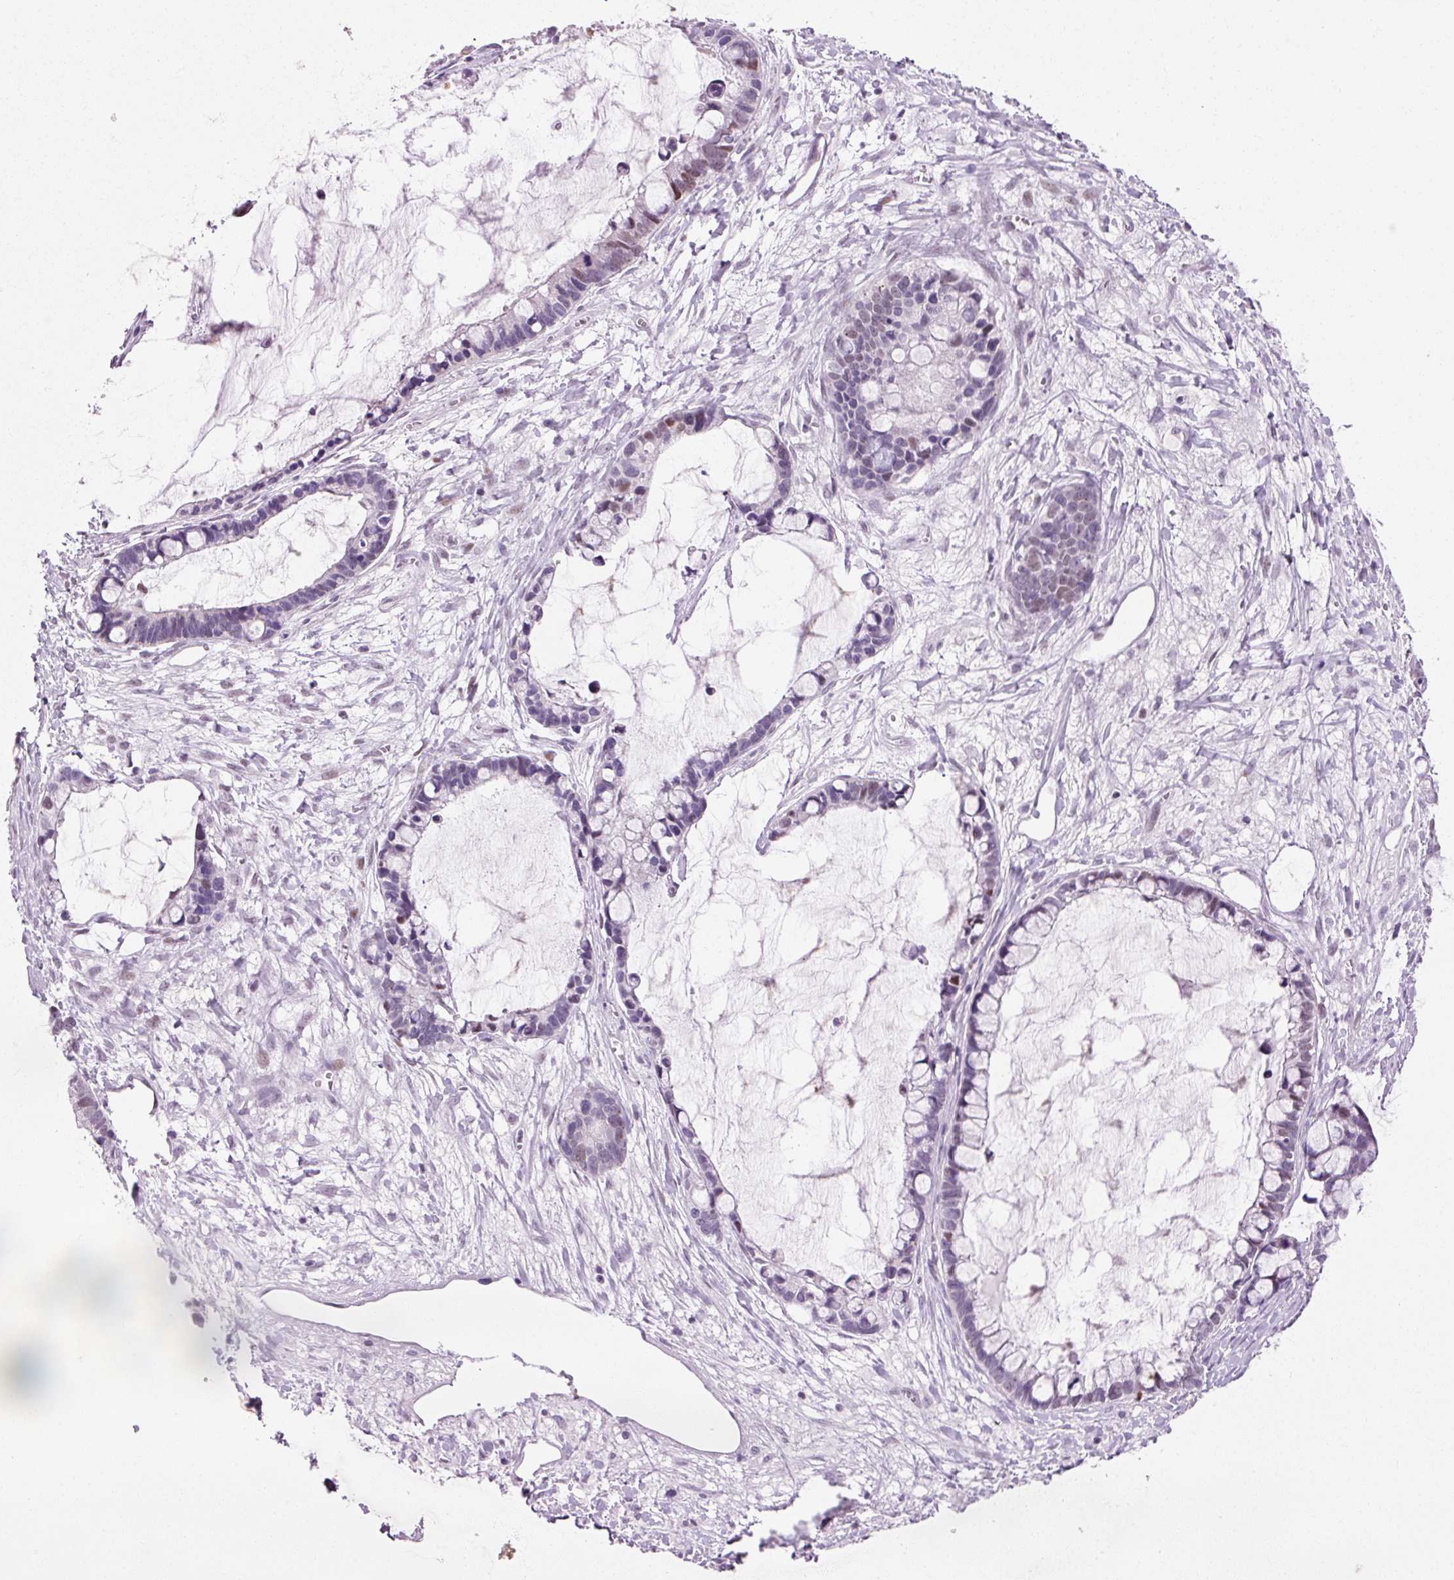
{"staining": {"intensity": "weak", "quantity": "<25%", "location": "nuclear"}, "tissue": "ovarian cancer", "cell_type": "Tumor cells", "image_type": "cancer", "snomed": [{"axis": "morphology", "description": "Cystadenocarcinoma, mucinous, NOS"}, {"axis": "topography", "description": "Ovary"}], "caption": "An IHC histopathology image of mucinous cystadenocarcinoma (ovarian) is shown. There is no staining in tumor cells of mucinous cystadenocarcinoma (ovarian).", "gene": "ANKRD20A1", "patient": {"sex": "female", "age": 63}}